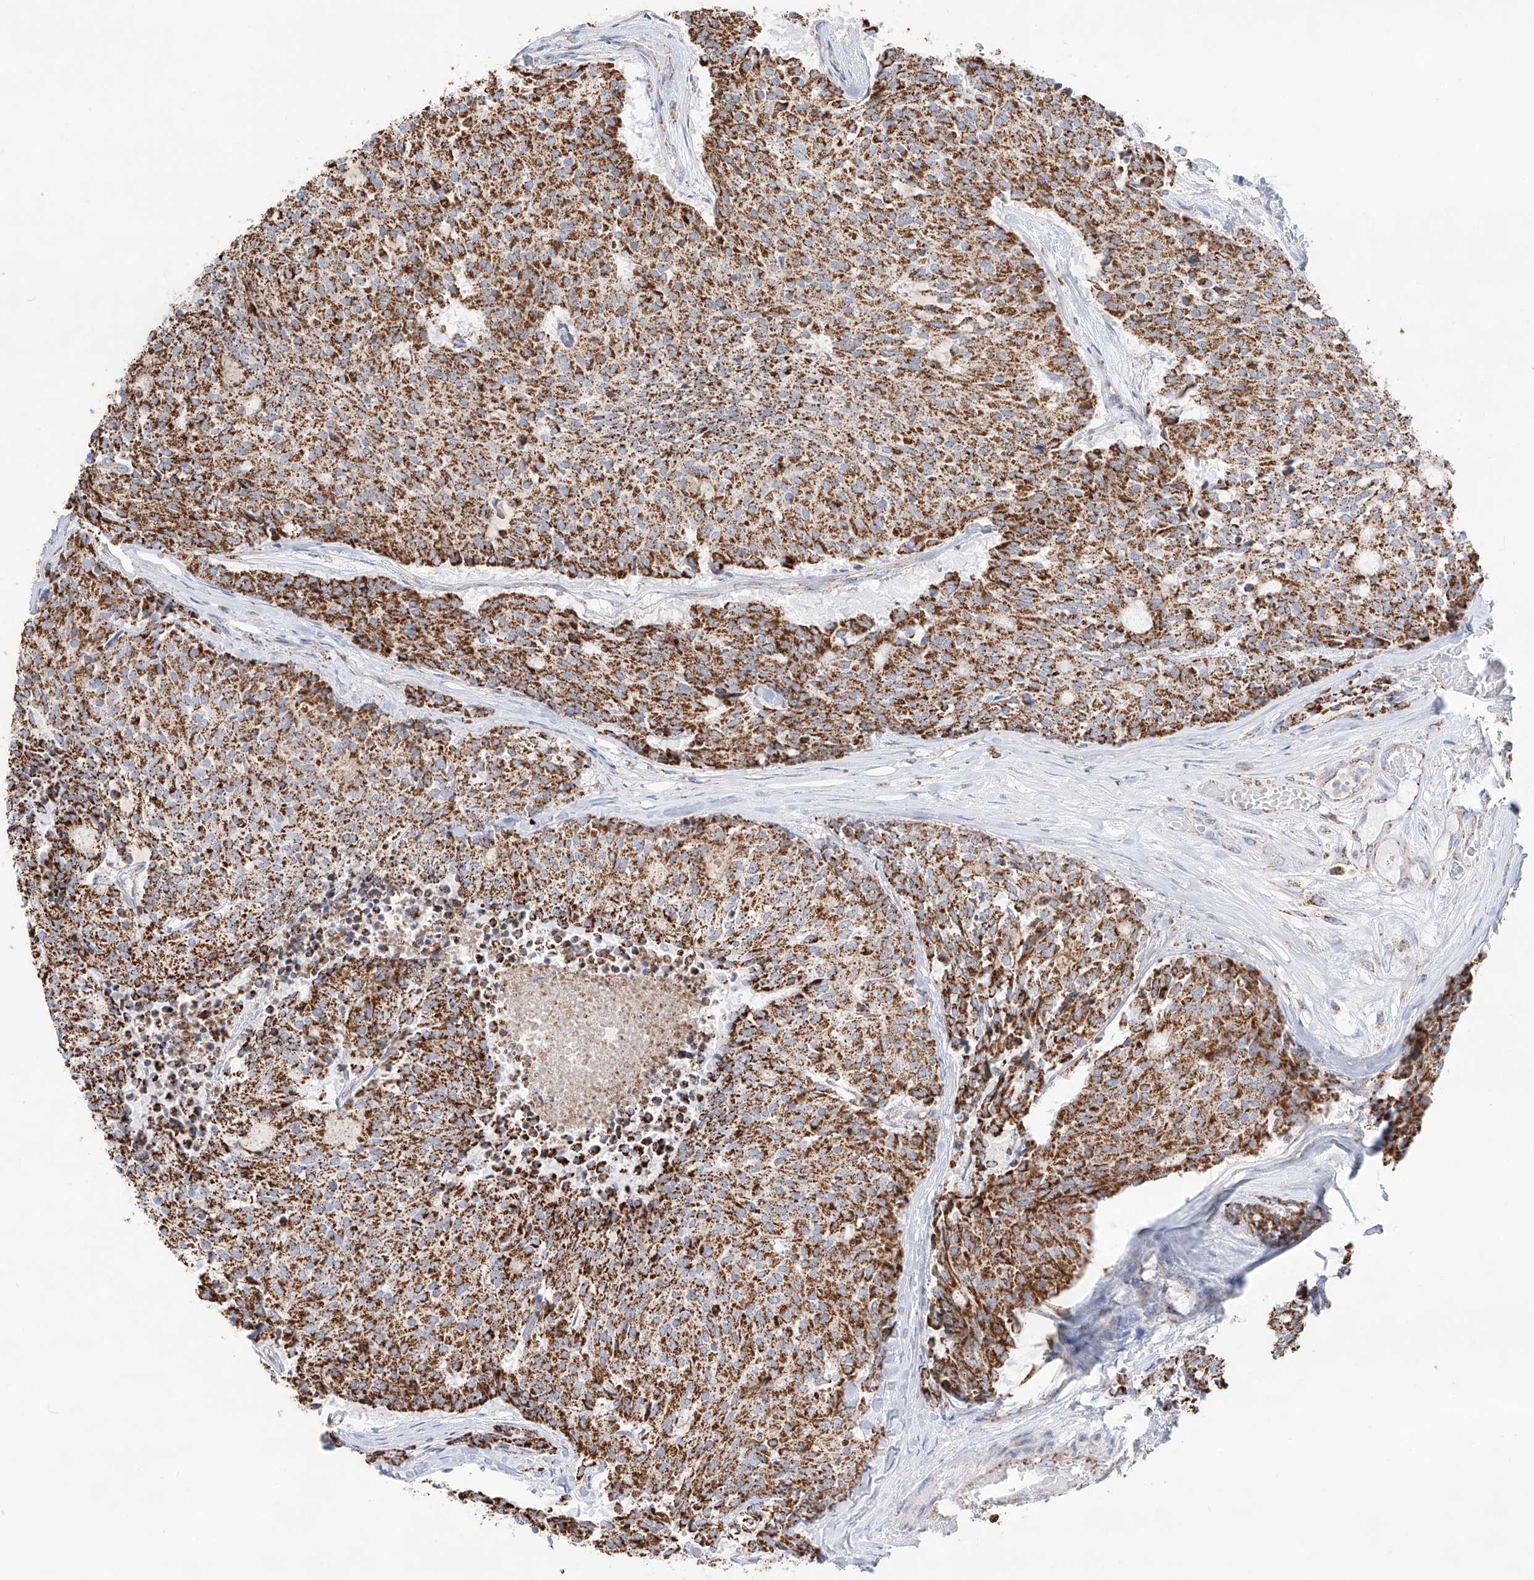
{"staining": {"intensity": "moderate", "quantity": ">75%", "location": "cytoplasmic/membranous"}, "tissue": "carcinoid", "cell_type": "Tumor cells", "image_type": "cancer", "snomed": [{"axis": "morphology", "description": "Carcinoid, malignant, NOS"}, {"axis": "topography", "description": "Pancreas"}], "caption": "Protein expression analysis of carcinoid shows moderate cytoplasmic/membranous expression in about >75% of tumor cells.", "gene": "TTC27", "patient": {"sex": "female", "age": 54}}